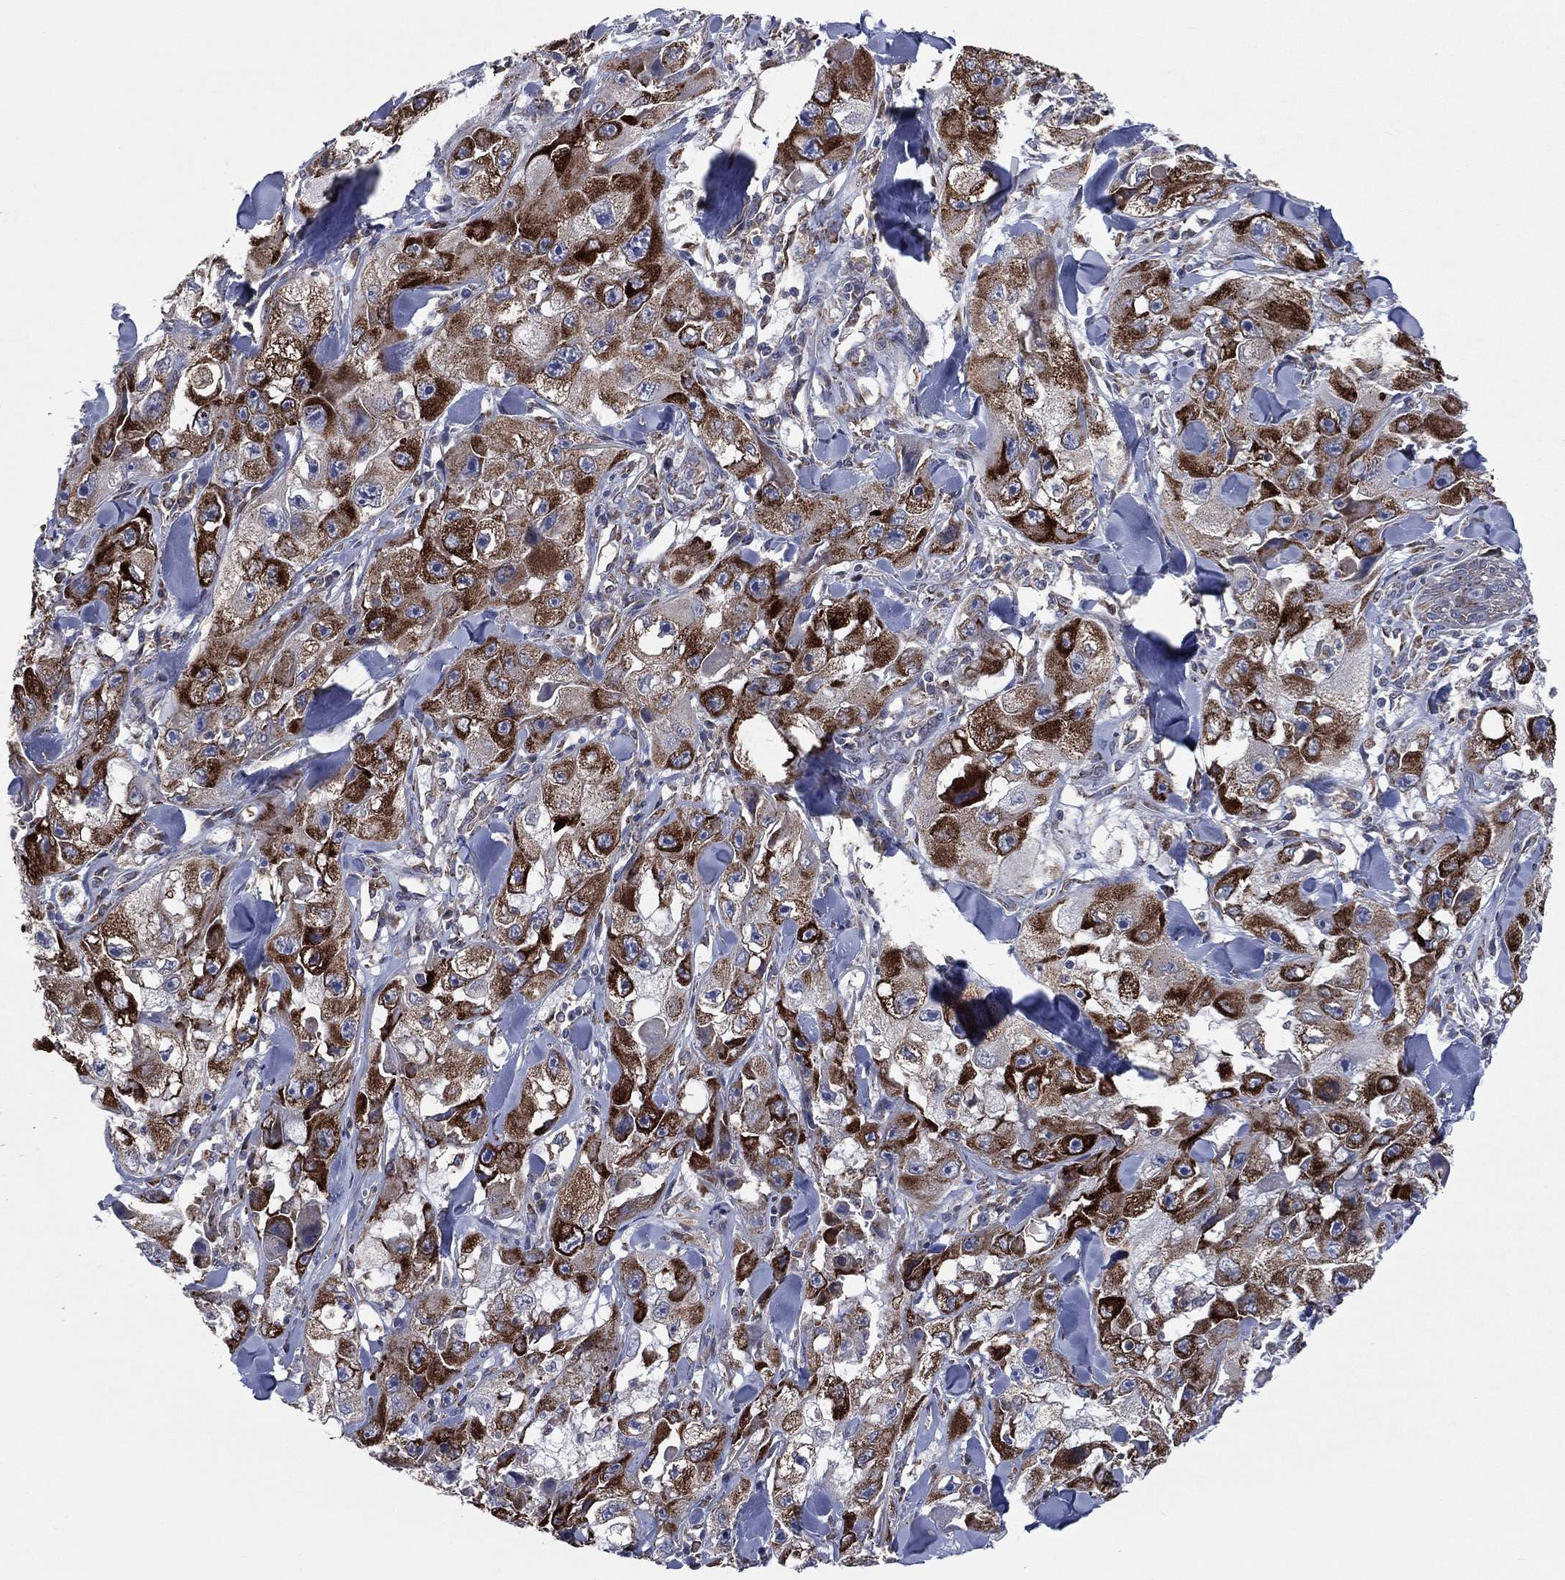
{"staining": {"intensity": "strong", "quantity": ">75%", "location": "cytoplasmic/membranous"}, "tissue": "skin cancer", "cell_type": "Tumor cells", "image_type": "cancer", "snomed": [{"axis": "morphology", "description": "Squamous cell carcinoma, NOS"}, {"axis": "topography", "description": "Skin"}, {"axis": "topography", "description": "Subcutis"}], "caption": "A brown stain labels strong cytoplasmic/membranous positivity of a protein in squamous cell carcinoma (skin) tumor cells.", "gene": "CCDC159", "patient": {"sex": "male", "age": 73}}